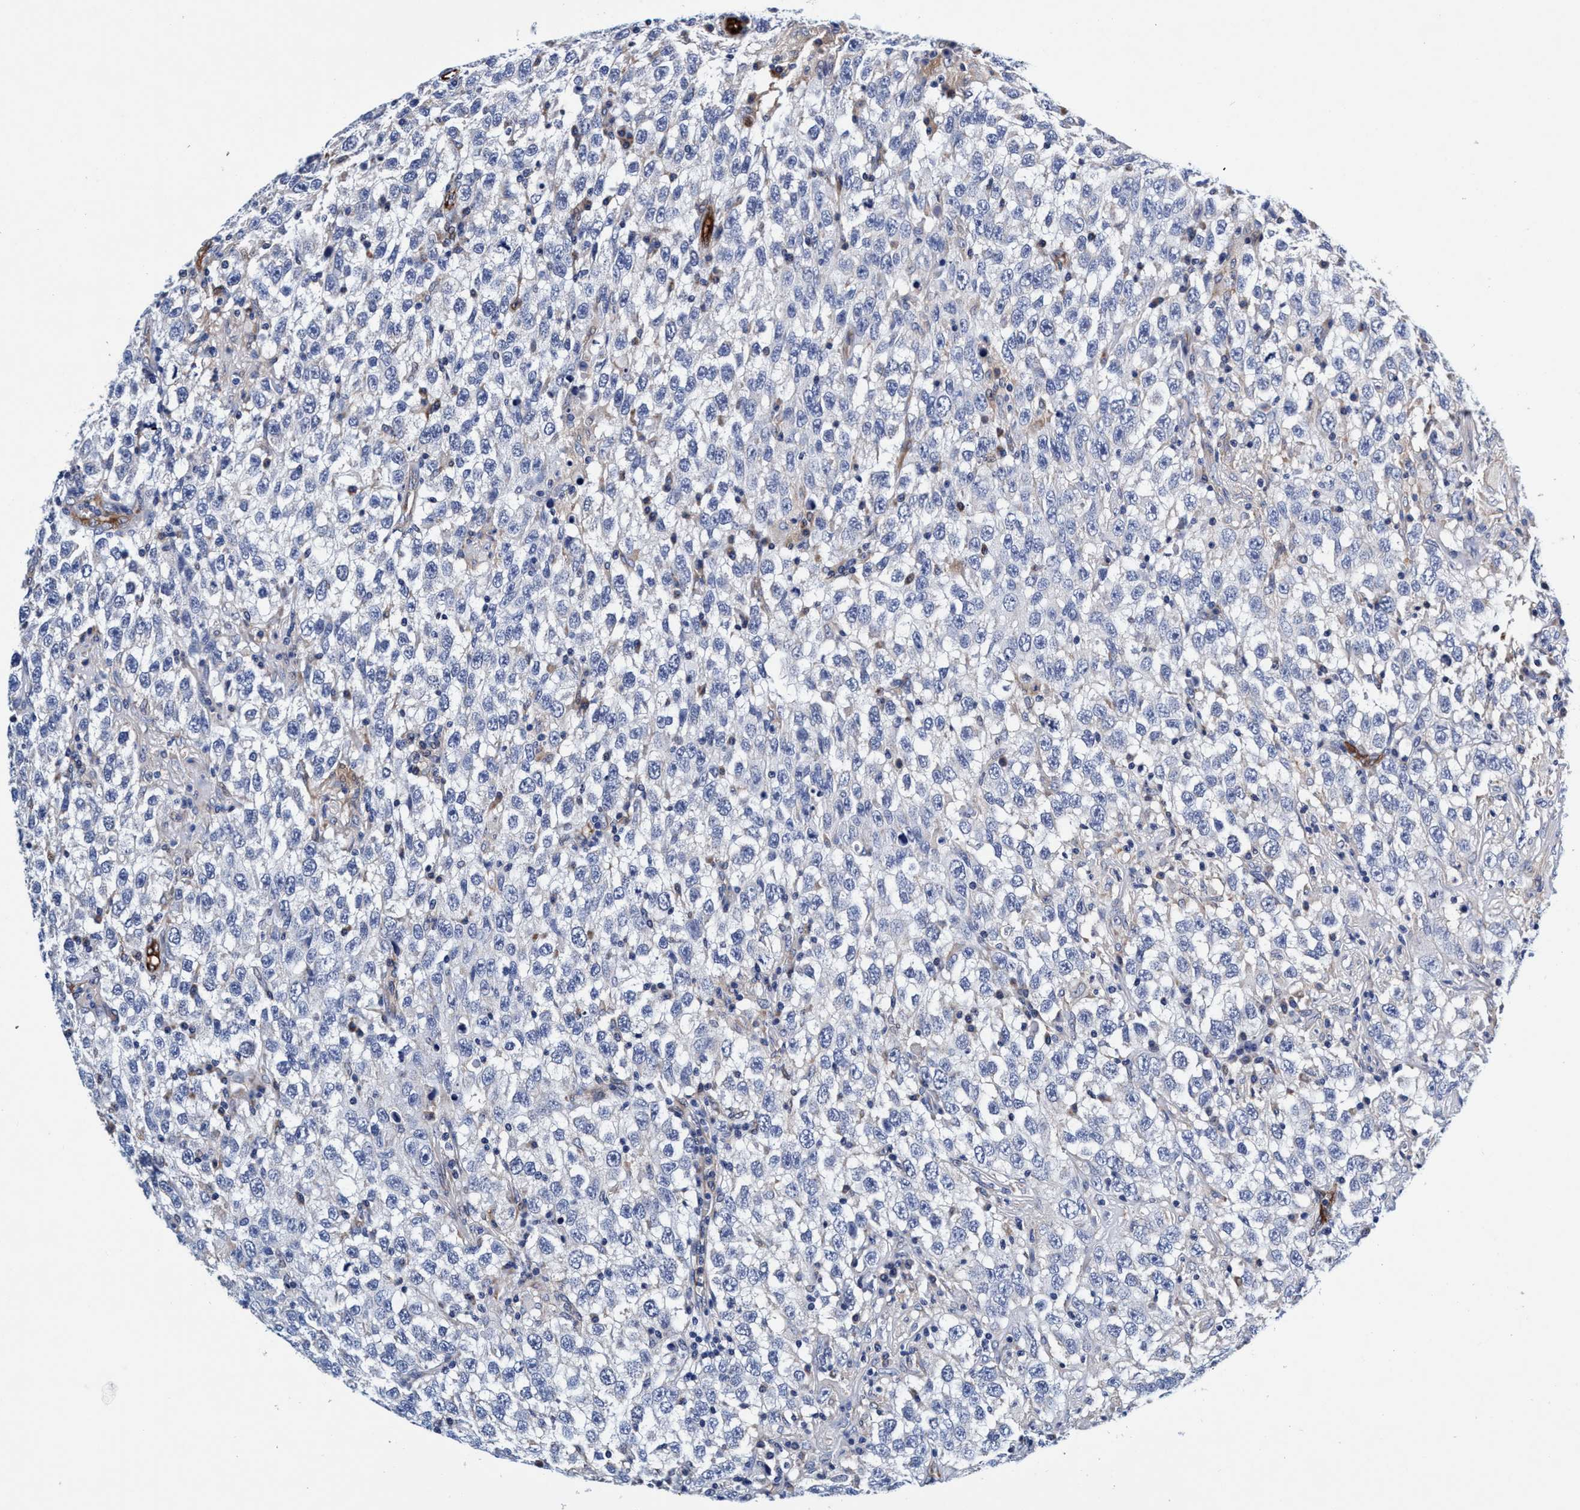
{"staining": {"intensity": "negative", "quantity": "none", "location": "none"}, "tissue": "testis cancer", "cell_type": "Tumor cells", "image_type": "cancer", "snomed": [{"axis": "morphology", "description": "Seminoma, NOS"}, {"axis": "topography", "description": "Testis"}], "caption": "This is an IHC micrograph of seminoma (testis). There is no expression in tumor cells.", "gene": "UBALD2", "patient": {"sex": "male", "age": 41}}